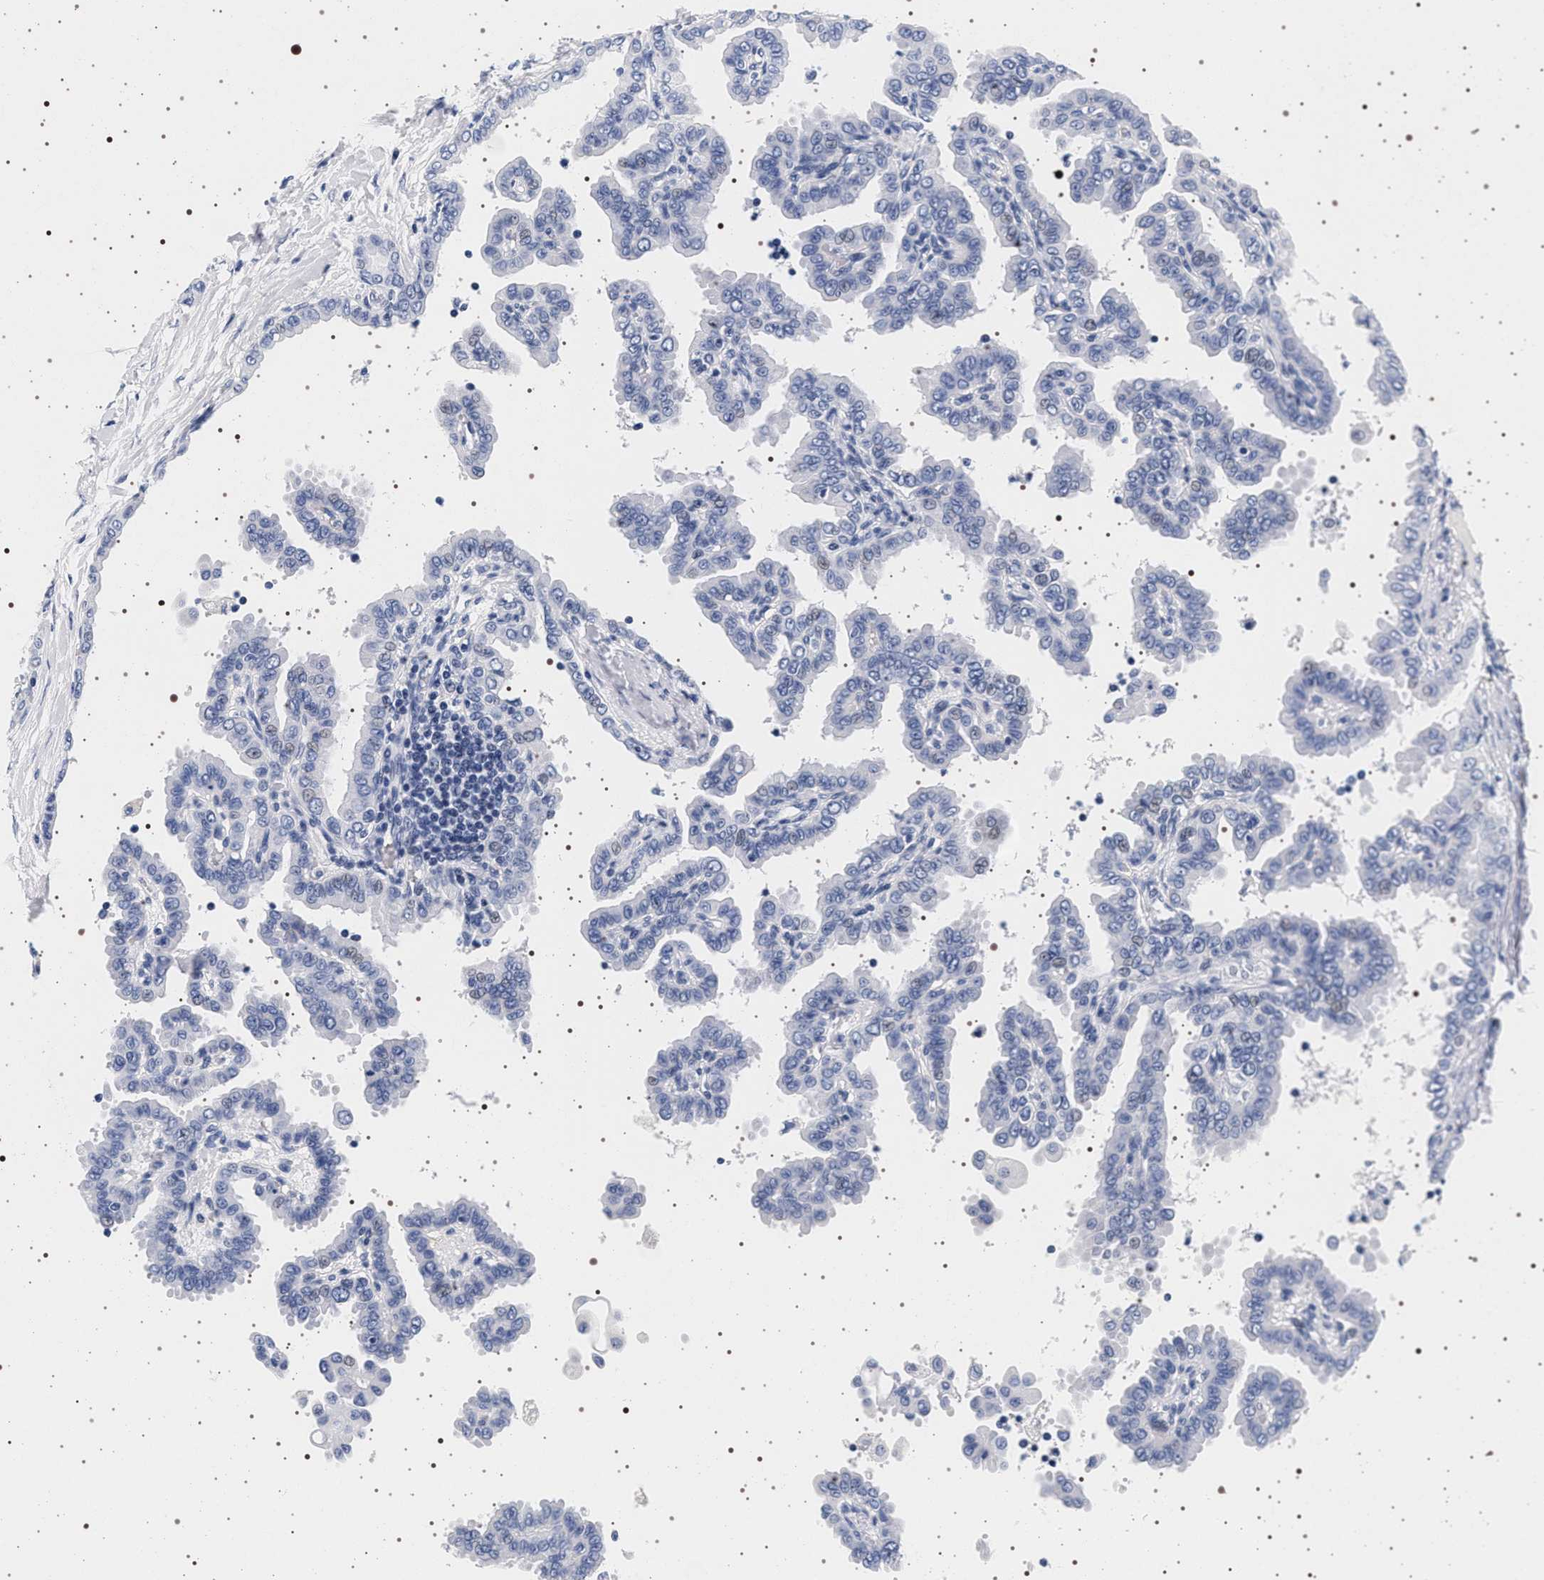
{"staining": {"intensity": "negative", "quantity": "none", "location": "none"}, "tissue": "thyroid cancer", "cell_type": "Tumor cells", "image_type": "cancer", "snomed": [{"axis": "morphology", "description": "Papillary adenocarcinoma, NOS"}, {"axis": "topography", "description": "Thyroid gland"}], "caption": "IHC of papillary adenocarcinoma (thyroid) exhibits no expression in tumor cells.", "gene": "SYN1", "patient": {"sex": "male", "age": 33}}